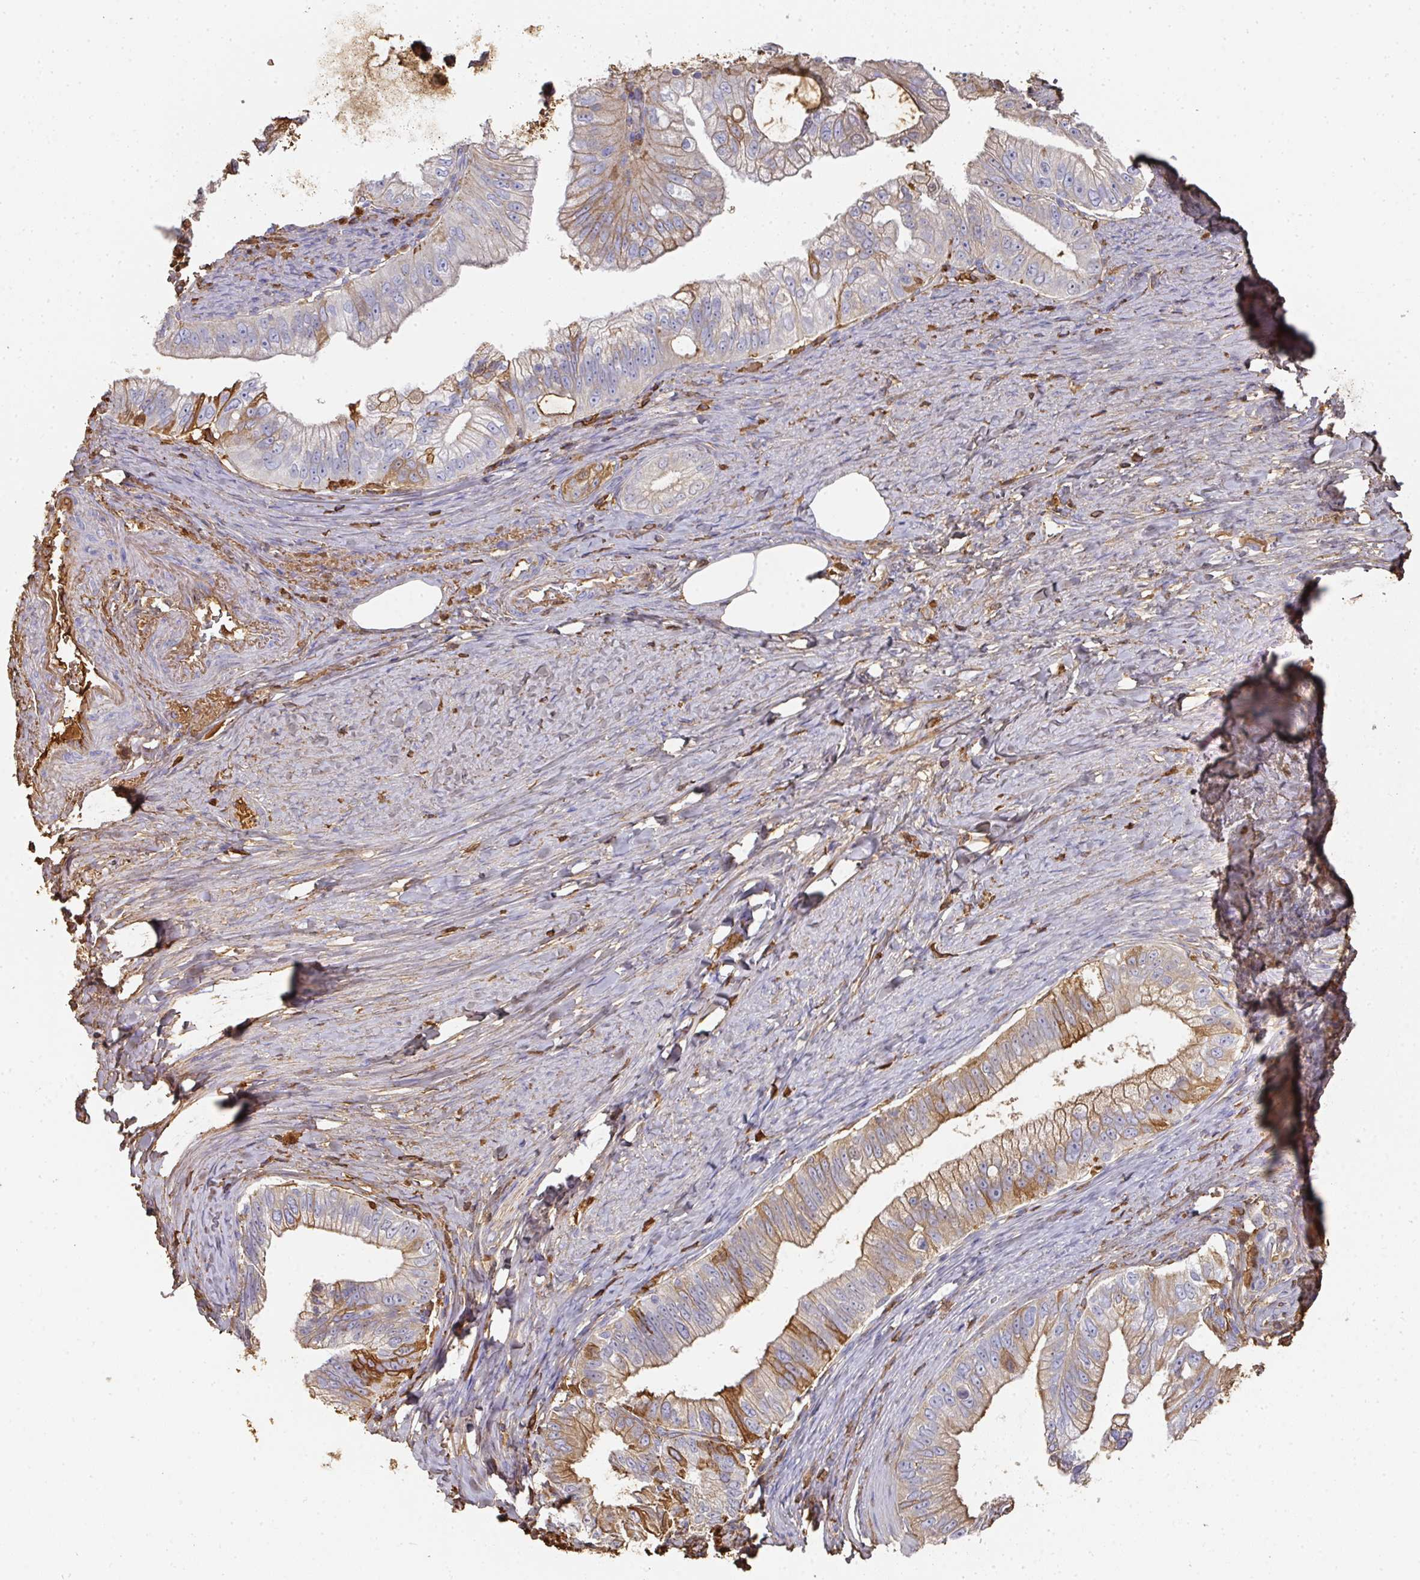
{"staining": {"intensity": "moderate", "quantity": ">75%", "location": "cytoplasmic/membranous,nuclear"}, "tissue": "pancreatic cancer", "cell_type": "Tumor cells", "image_type": "cancer", "snomed": [{"axis": "morphology", "description": "Adenocarcinoma, NOS"}, {"axis": "topography", "description": "Pancreas"}], "caption": "An immunohistochemistry (IHC) photomicrograph of neoplastic tissue is shown. Protein staining in brown labels moderate cytoplasmic/membranous and nuclear positivity in pancreatic cancer (adenocarcinoma) within tumor cells. The protein is shown in brown color, while the nuclei are stained blue.", "gene": "ALB", "patient": {"sex": "male", "age": 70}}